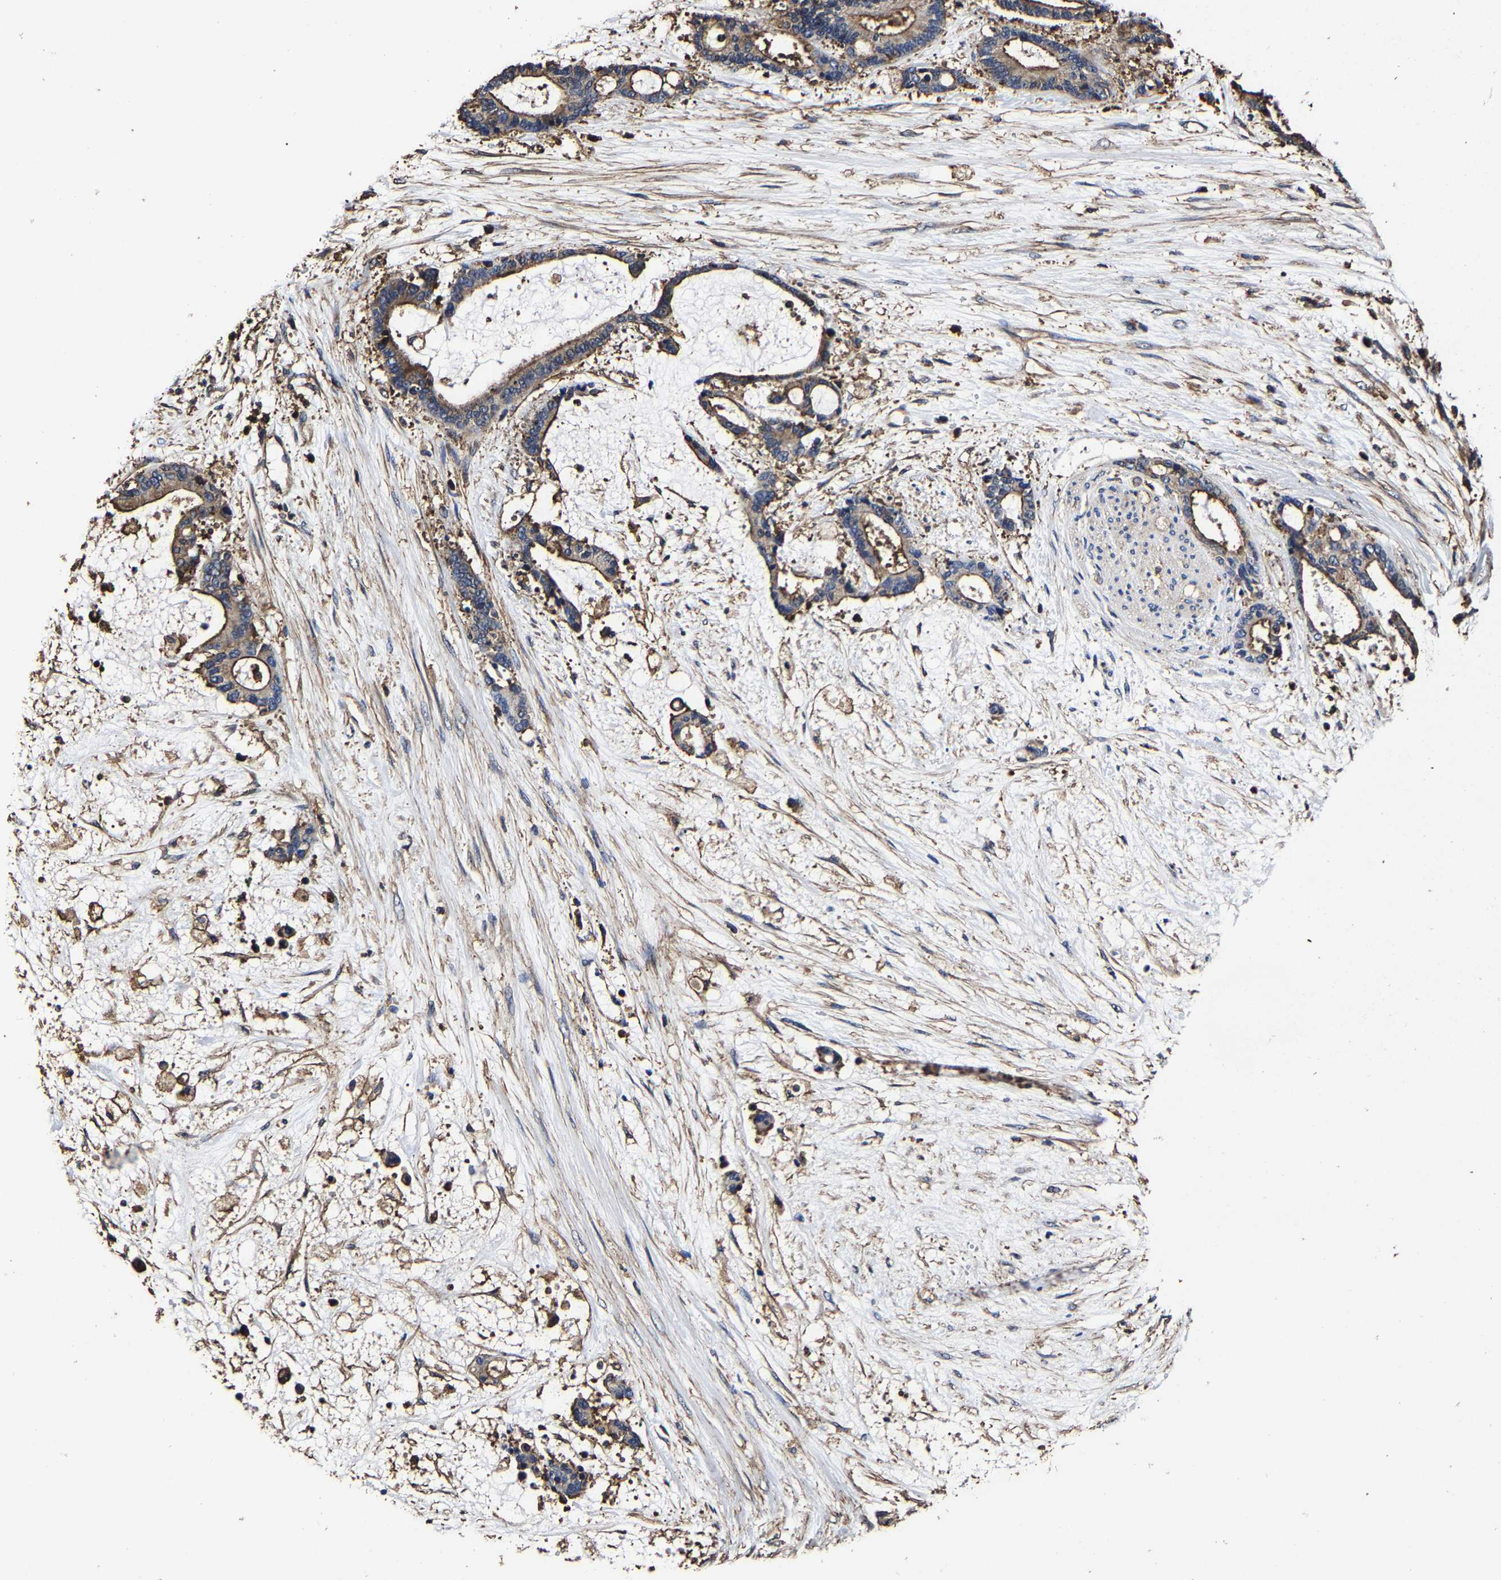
{"staining": {"intensity": "moderate", "quantity": "25%-75%", "location": "cytoplasmic/membranous"}, "tissue": "liver cancer", "cell_type": "Tumor cells", "image_type": "cancer", "snomed": [{"axis": "morphology", "description": "Normal tissue, NOS"}, {"axis": "morphology", "description": "Cholangiocarcinoma"}, {"axis": "topography", "description": "Liver"}, {"axis": "topography", "description": "Peripheral nerve tissue"}], "caption": "A micrograph showing moderate cytoplasmic/membranous positivity in about 25%-75% of tumor cells in cholangiocarcinoma (liver), as visualized by brown immunohistochemical staining.", "gene": "SSH3", "patient": {"sex": "female", "age": 73}}